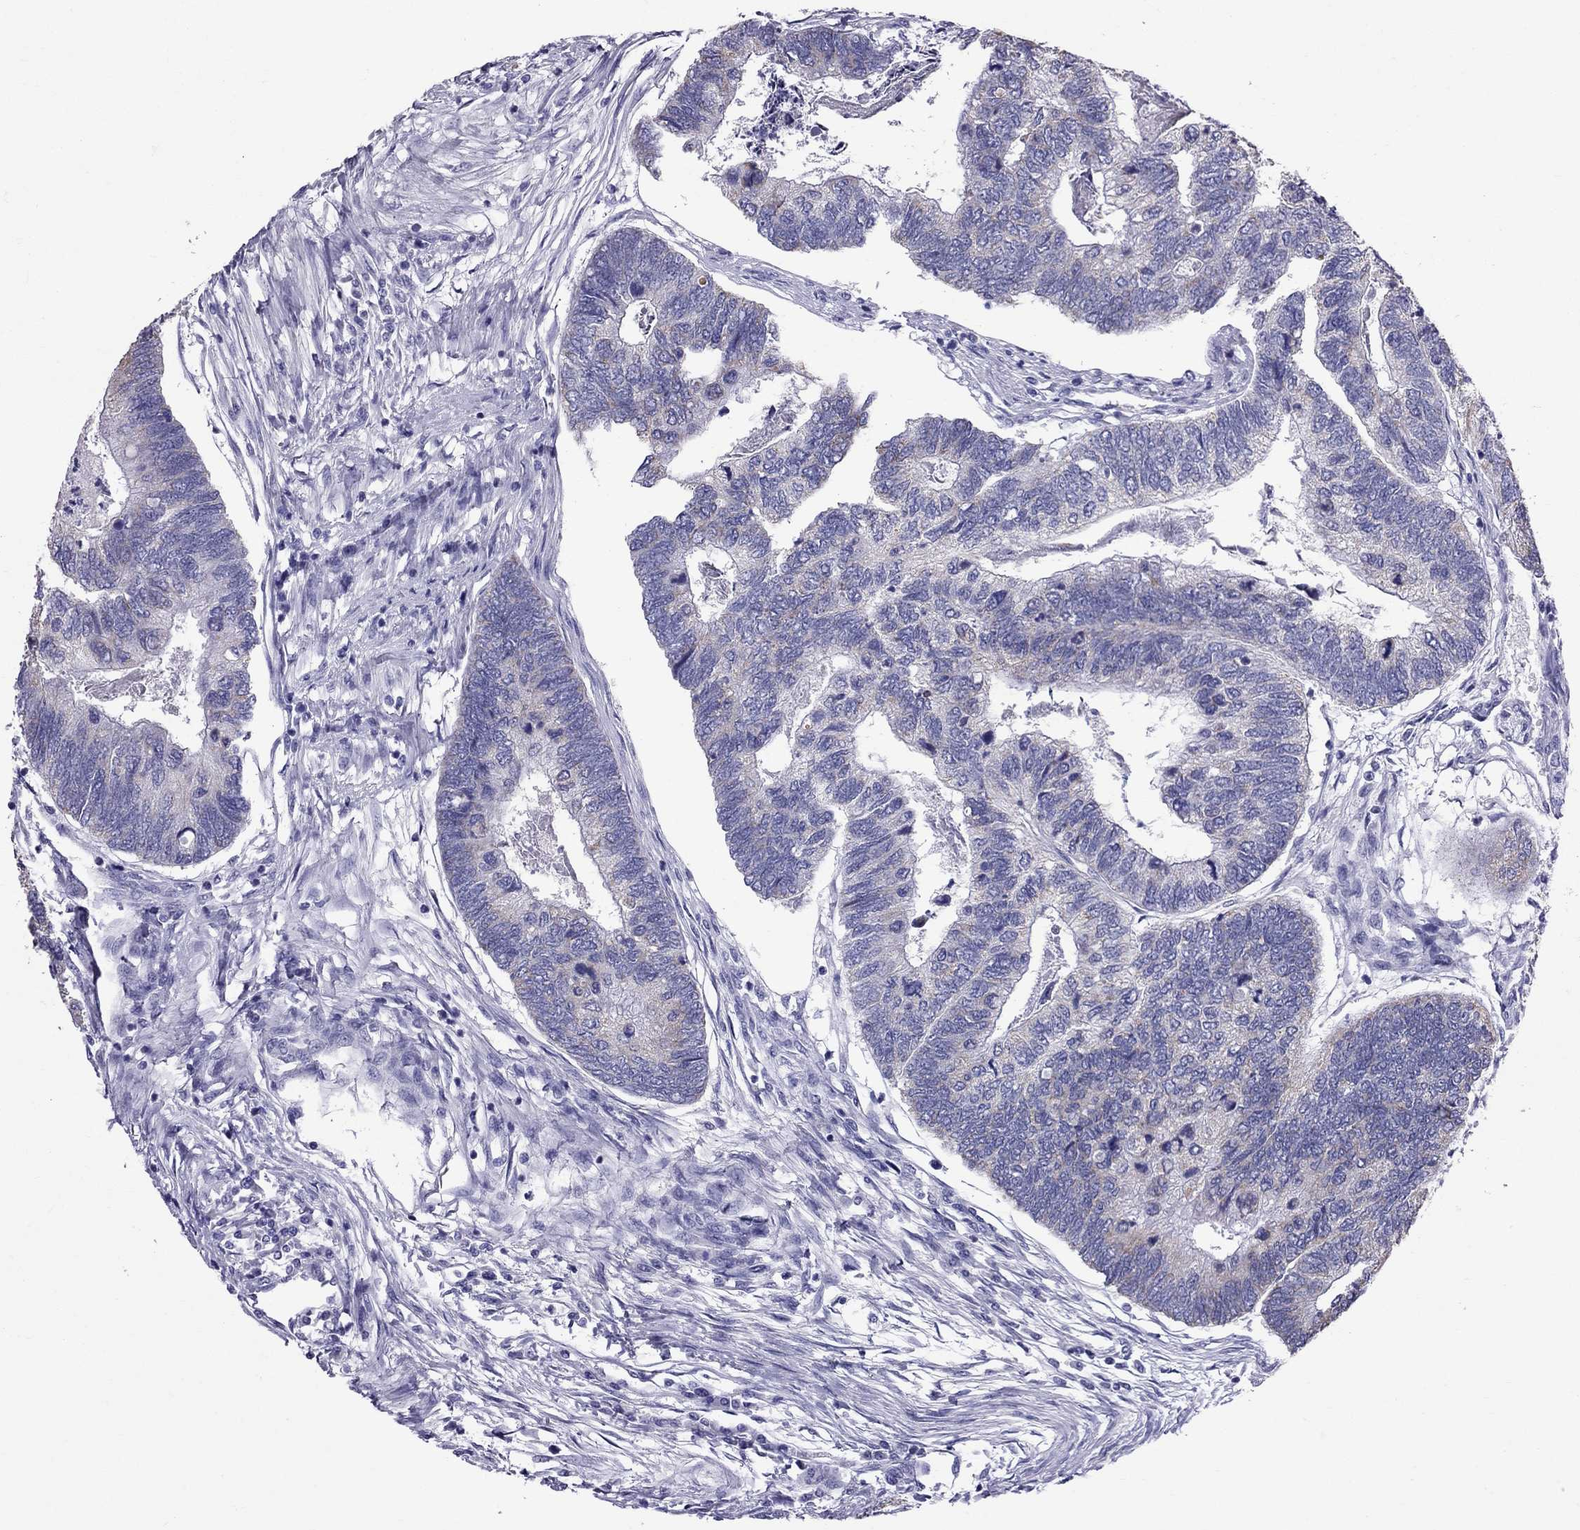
{"staining": {"intensity": "negative", "quantity": "none", "location": "none"}, "tissue": "colorectal cancer", "cell_type": "Tumor cells", "image_type": "cancer", "snomed": [{"axis": "morphology", "description": "Adenocarcinoma, NOS"}, {"axis": "topography", "description": "Colon"}], "caption": "DAB (3,3'-diaminobenzidine) immunohistochemical staining of human colorectal cancer (adenocarcinoma) exhibits no significant expression in tumor cells. The staining was performed using DAB (3,3'-diaminobenzidine) to visualize the protein expression in brown, while the nuclei were stained in blue with hematoxylin (Magnification: 20x).", "gene": "TTLL13", "patient": {"sex": "female", "age": 67}}